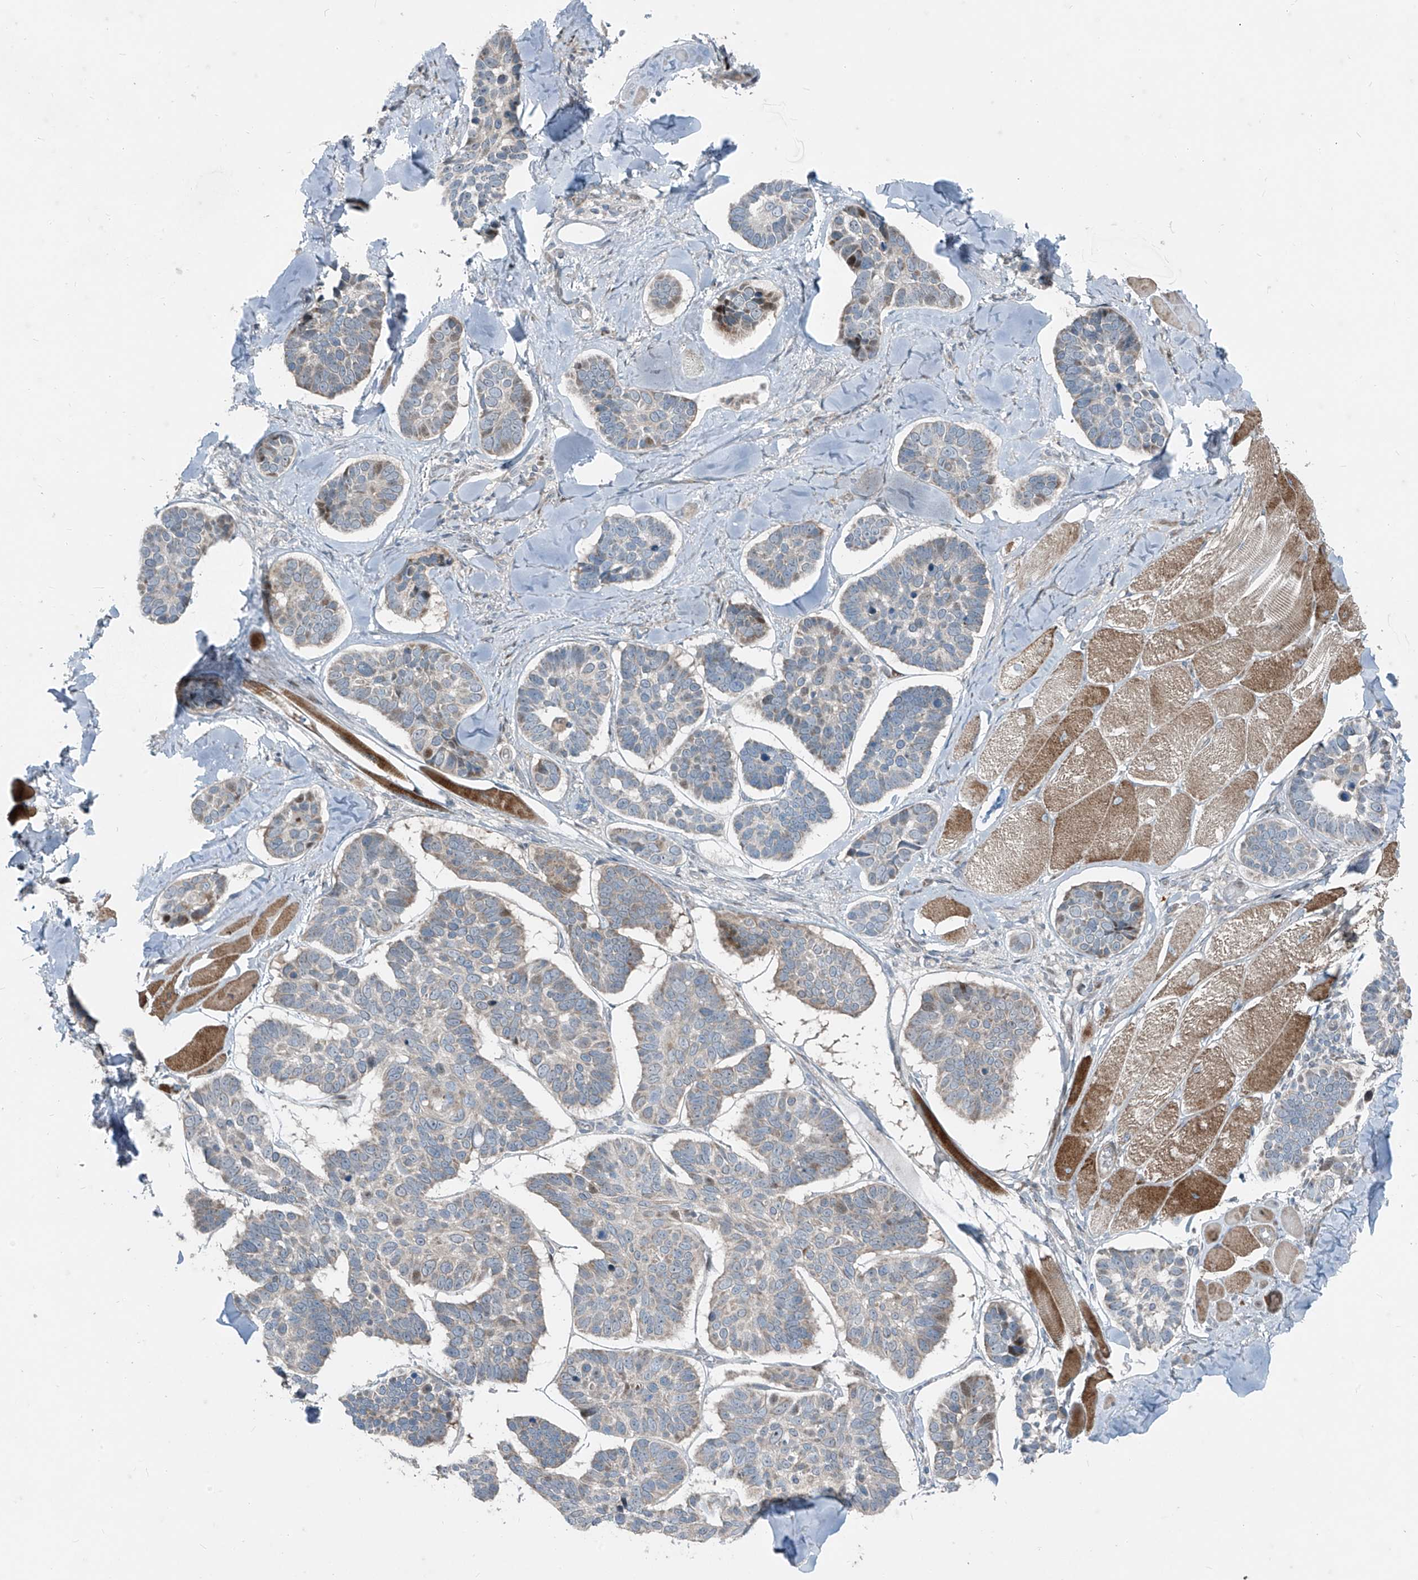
{"staining": {"intensity": "negative", "quantity": "none", "location": "none"}, "tissue": "skin cancer", "cell_type": "Tumor cells", "image_type": "cancer", "snomed": [{"axis": "morphology", "description": "Basal cell carcinoma"}, {"axis": "topography", "description": "Skin"}], "caption": "IHC of basal cell carcinoma (skin) reveals no positivity in tumor cells.", "gene": "PPCS", "patient": {"sex": "male", "age": 62}}